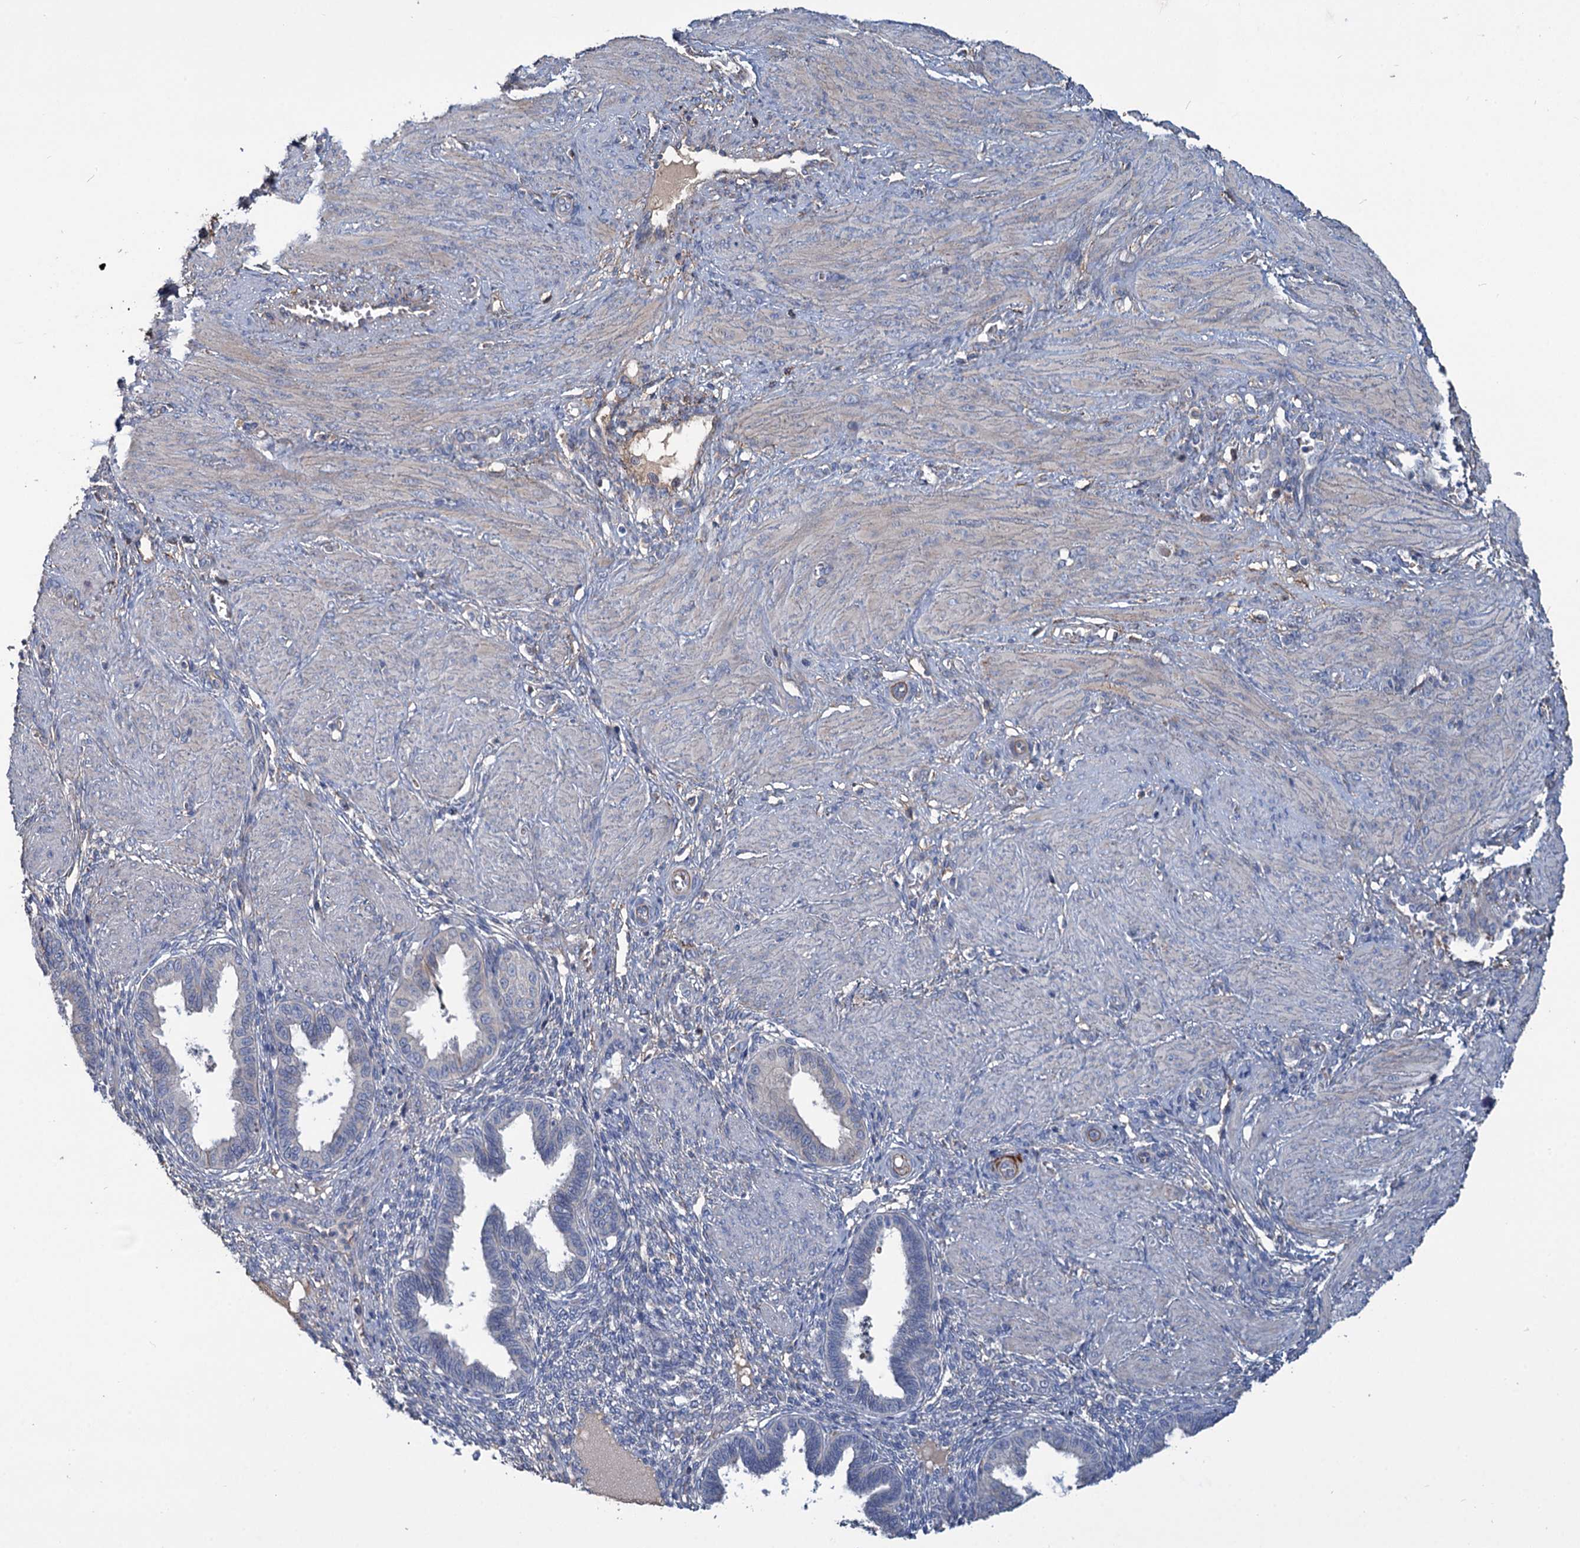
{"staining": {"intensity": "negative", "quantity": "none", "location": "none"}, "tissue": "endometrium", "cell_type": "Cells in endometrial stroma", "image_type": "normal", "snomed": [{"axis": "morphology", "description": "Normal tissue, NOS"}, {"axis": "topography", "description": "Endometrium"}], "caption": "The immunohistochemistry (IHC) photomicrograph has no significant expression in cells in endometrial stroma of endometrium.", "gene": "URAD", "patient": {"sex": "female", "age": 33}}